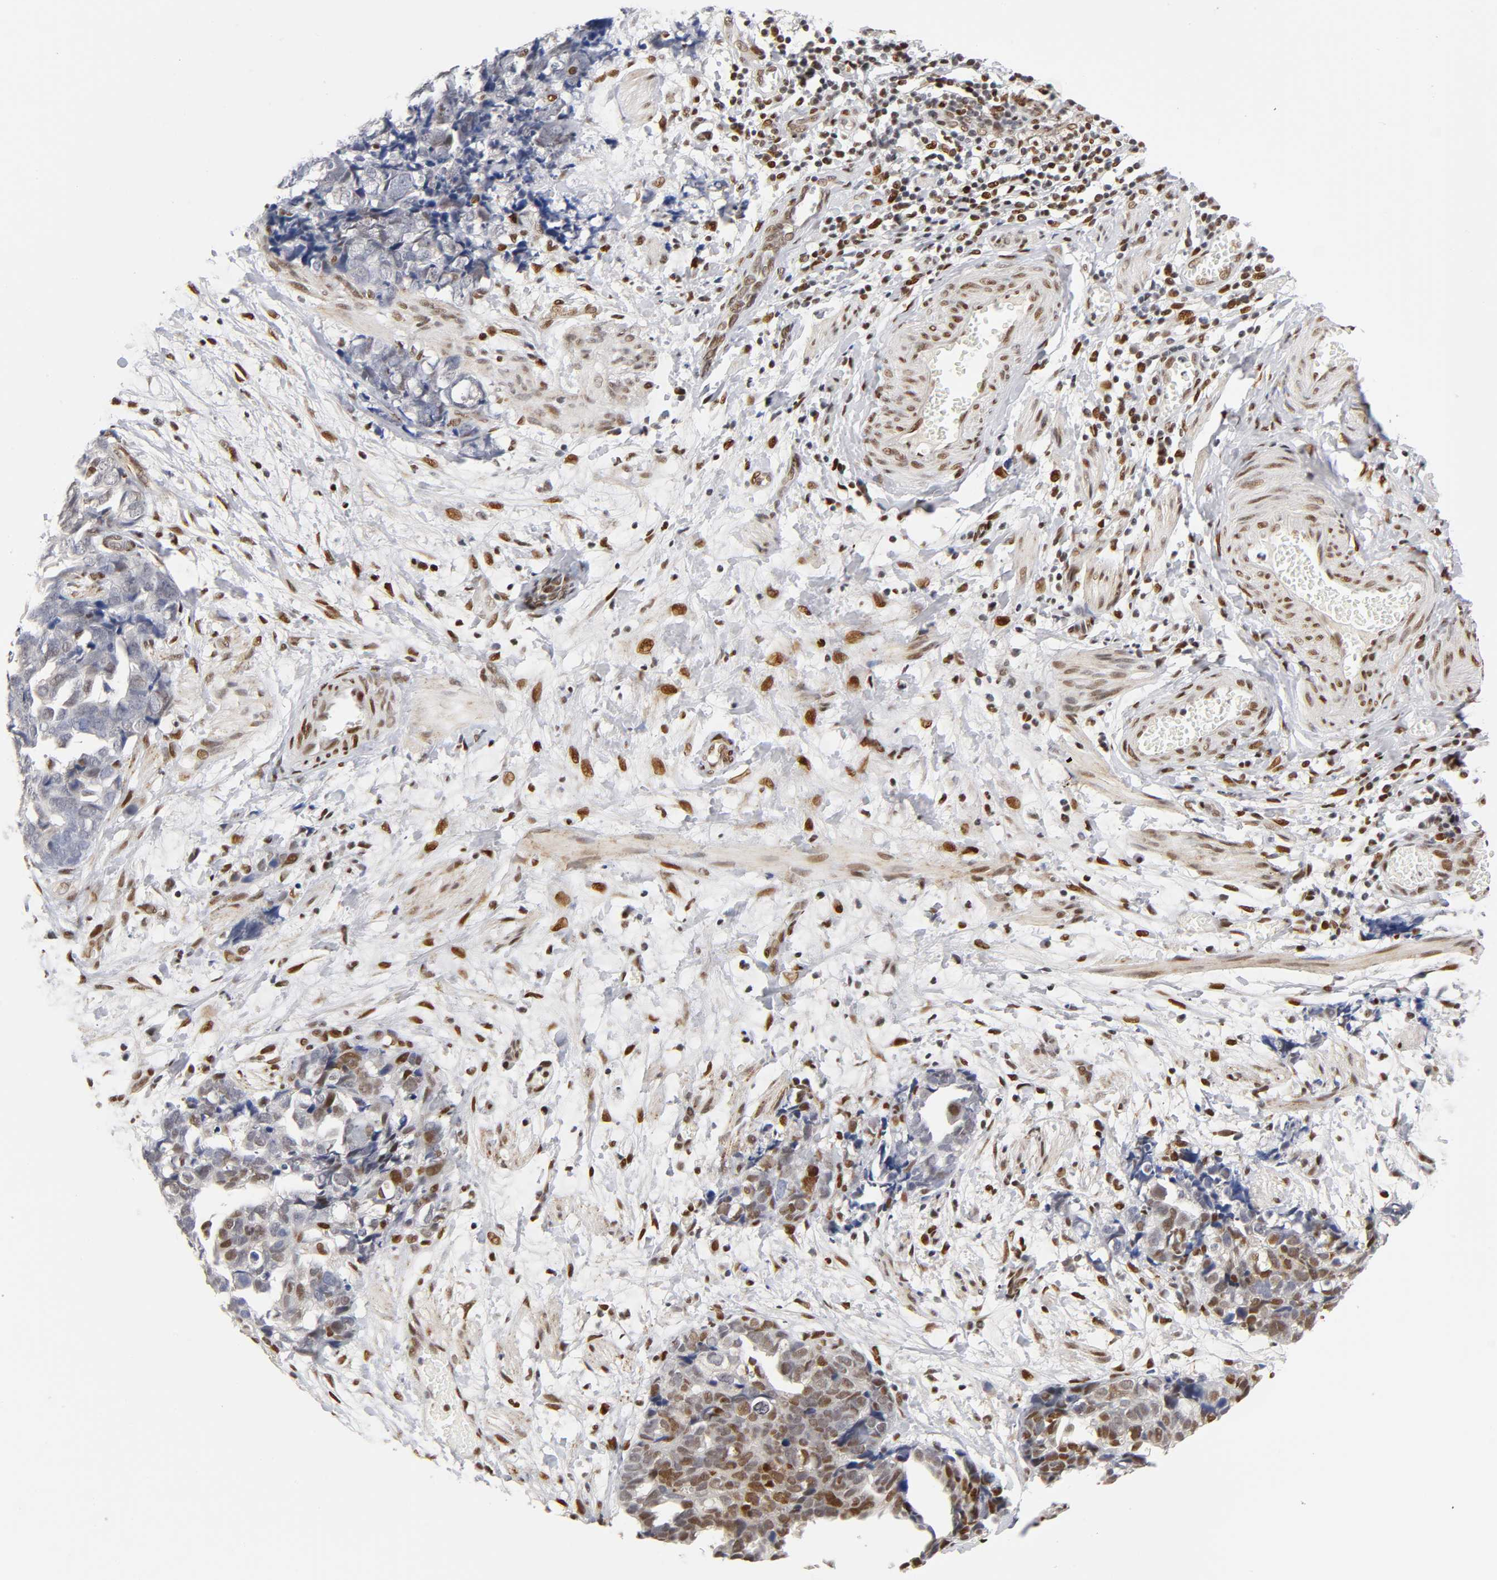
{"staining": {"intensity": "moderate", "quantity": "25%-75%", "location": "nuclear"}, "tissue": "ovarian cancer", "cell_type": "Tumor cells", "image_type": "cancer", "snomed": [{"axis": "morphology", "description": "Normal tissue, NOS"}, {"axis": "morphology", "description": "Cystadenocarcinoma, serous, NOS"}, {"axis": "topography", "description": "Fallopian tube"}, {"axis": "topography", "description": "Ovary"}], "caption": "Immunohistochemistry (IHC) histopathology image of neoplastic tissue: ovarian cancer stained using immunohistochemistry (IHC) demonstrates medium levels of moderate protein expression localized specifically in the nuclear of tumor cells, appearing as a nuclear brown color.", "gene": "NR3C1", "patient": {"sex": "female", "age": 56}}